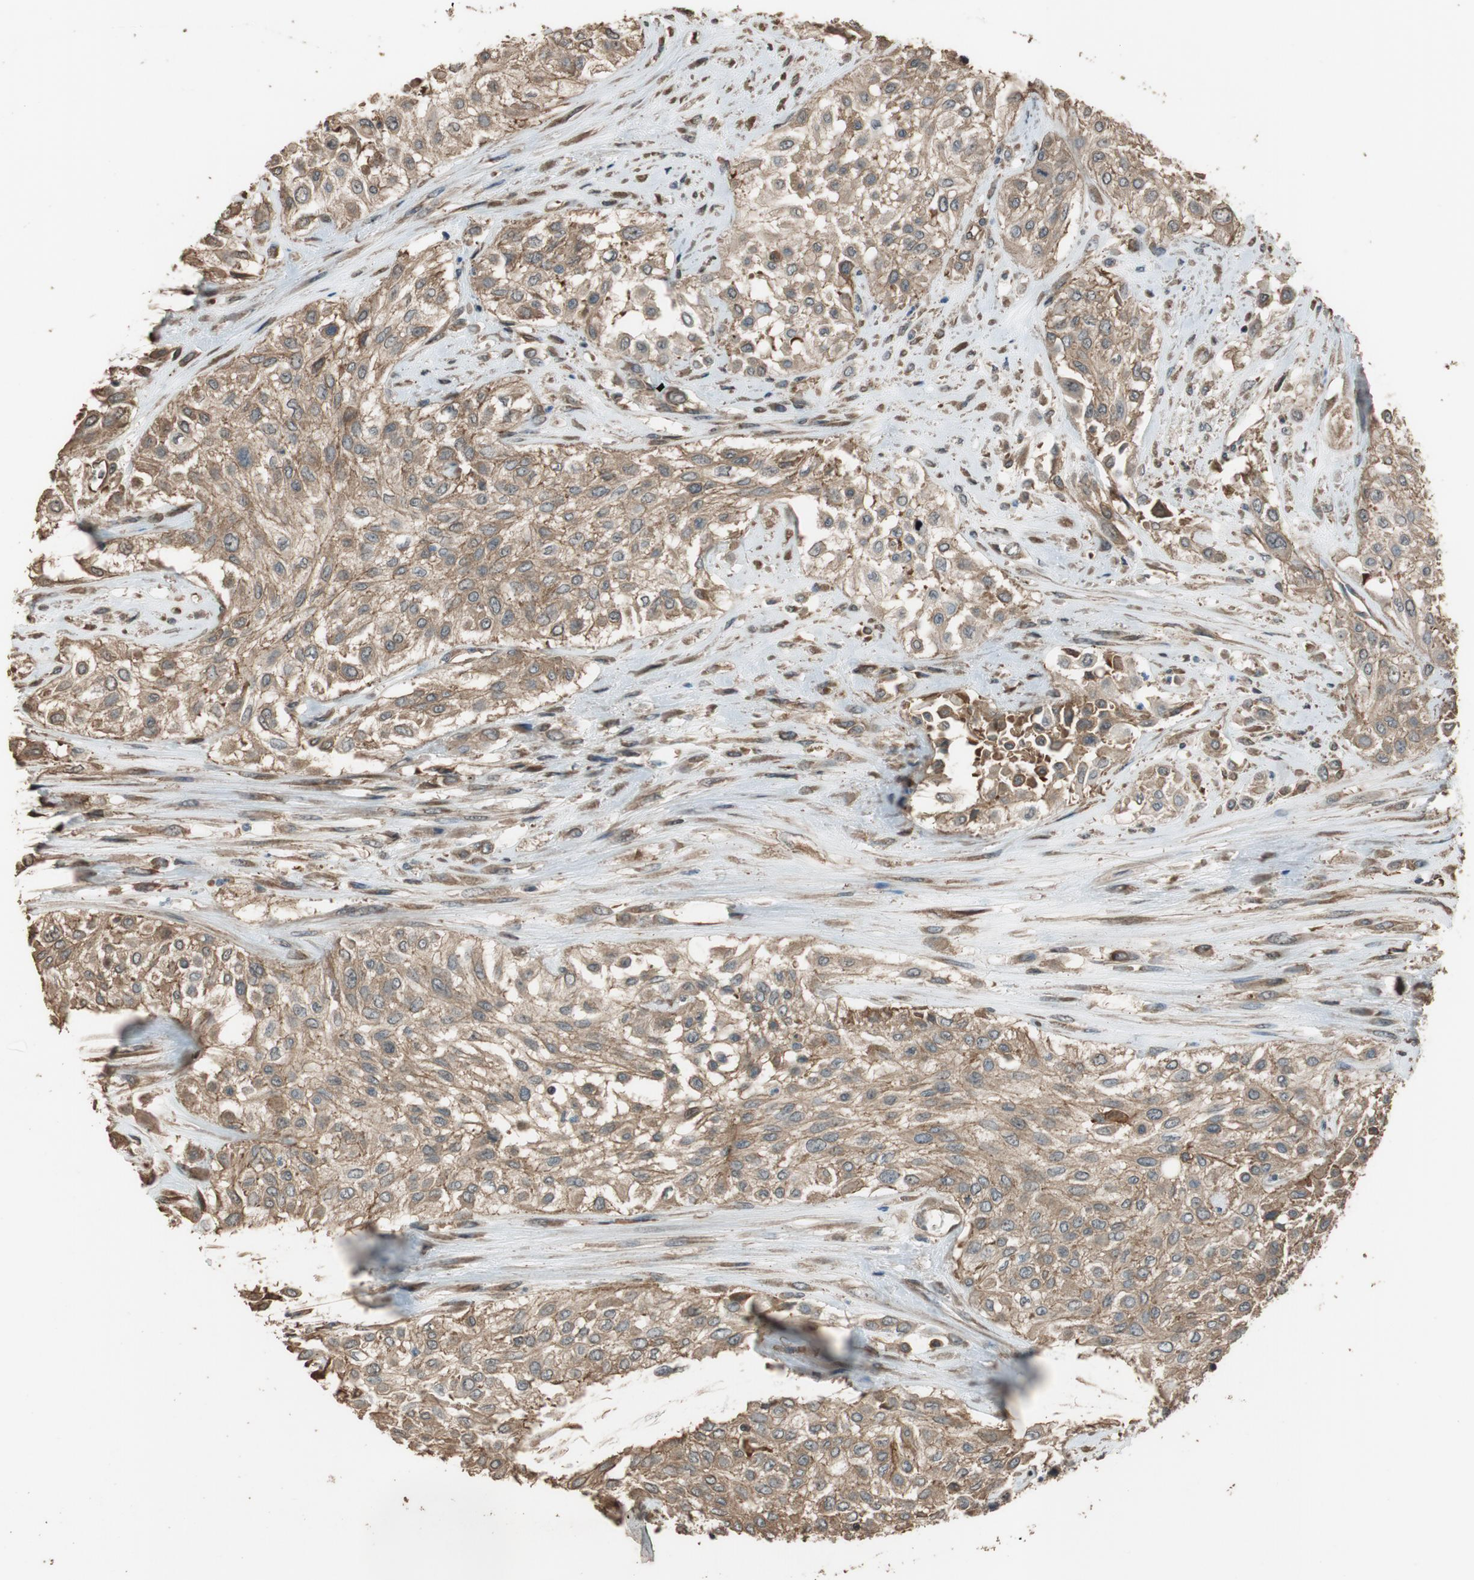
{"staining": {"intensity": "moderate", "quantity": ">75%", "location": "cytoplasmic/membranous"}, "tissue": "urothelial cancer", "cell_type": "Tumor cells", "image_type": "cancer", "snomed": [{"axis": "morphology", "description": "Urothelial carcinoma, High grade"}, {"axis": "topography", "description": "Urinary bladder"}], "caption": "There is medium levels of moderate cytoplasmic/membranous expression in tumor cells of urothelial cancer, as demonstrated by immunohistochemical staining (brown color).", "gene": "MST1R", "patient": {"sex": "male", "age": 57}}